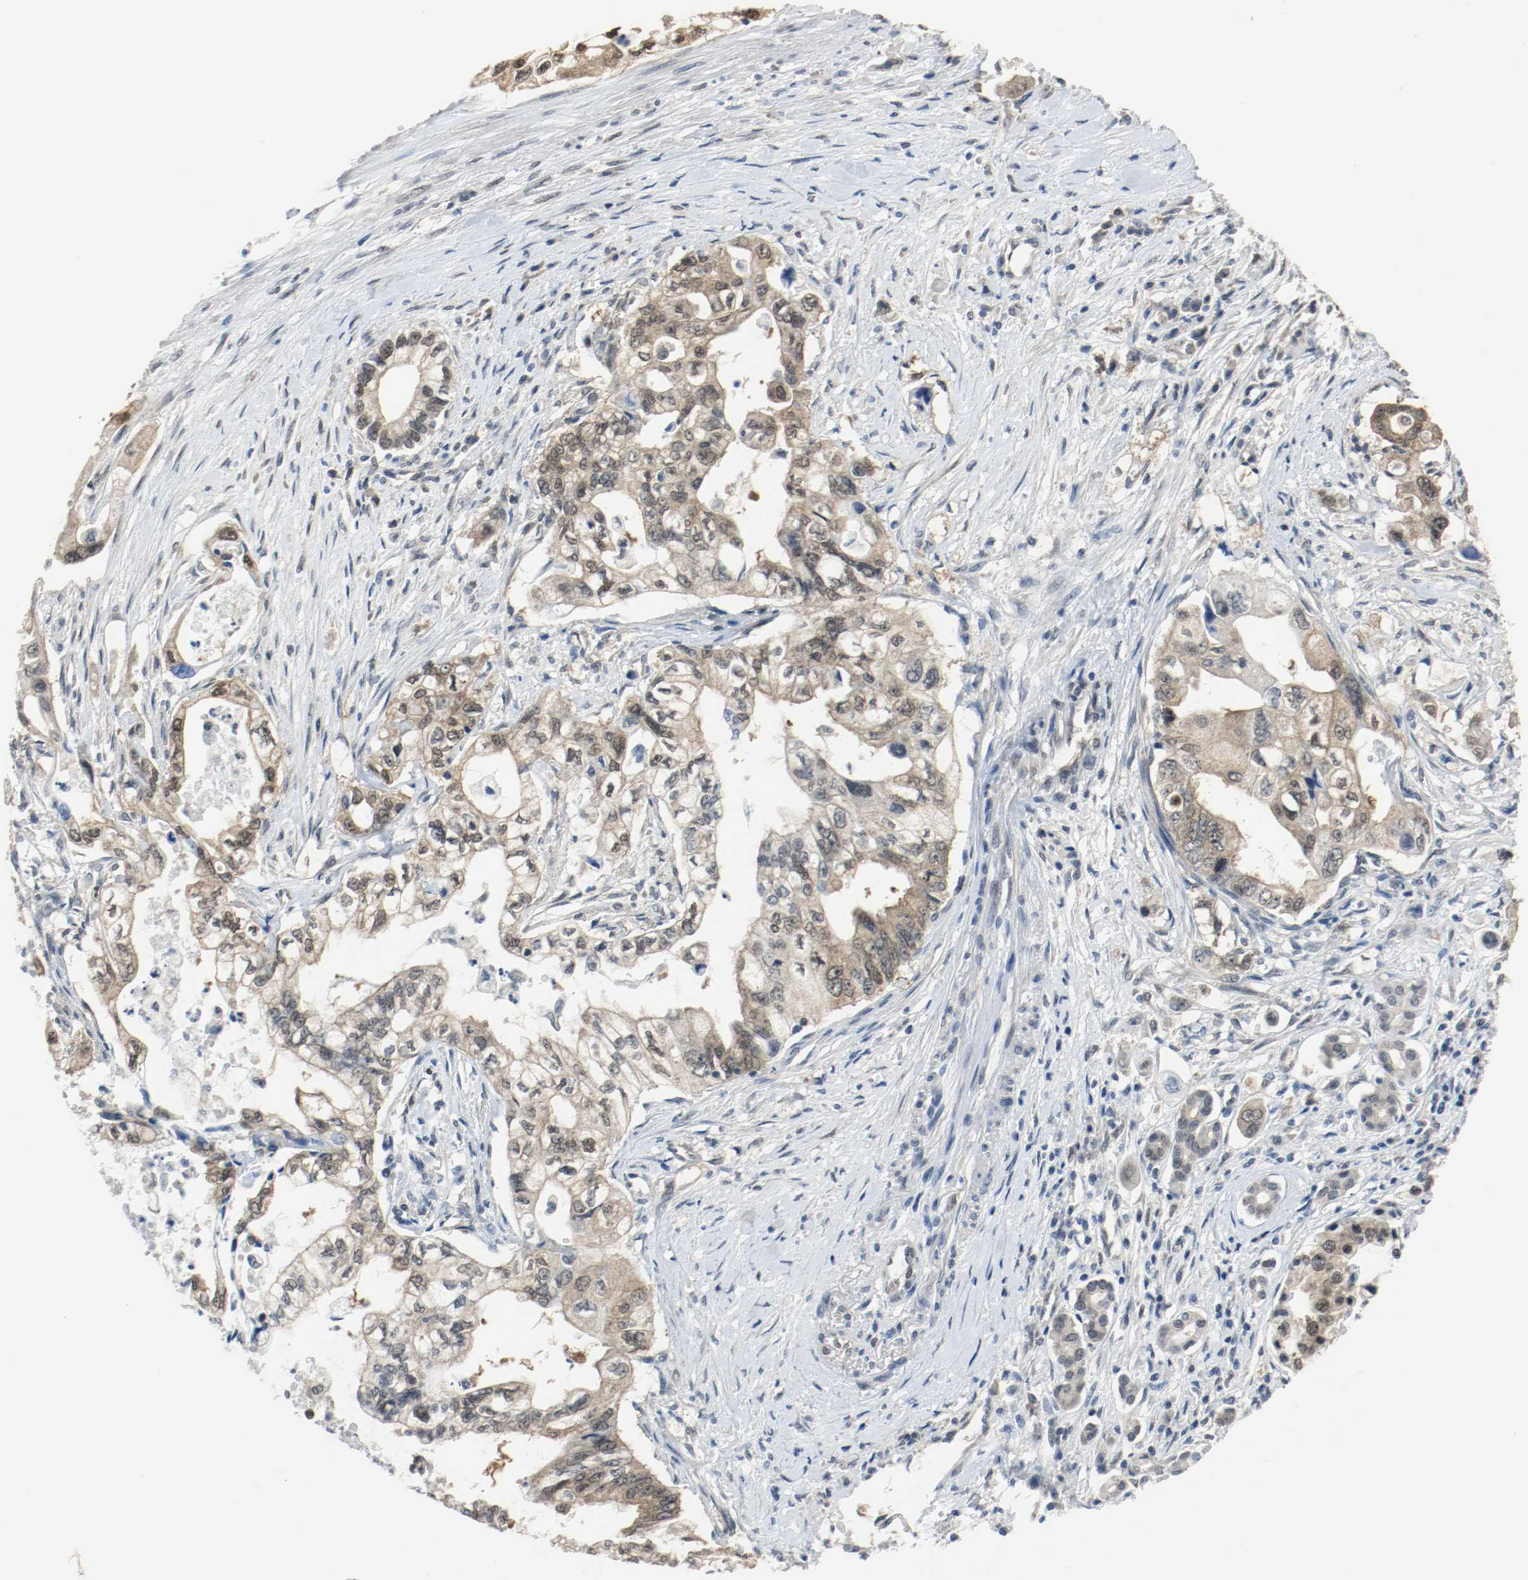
{"staining": {"intensity": "weak", "quantity": ">75%", "location": "cytoplasmic/membranous,nuclear"}, "tissue": "pancreatic cancer", "cell_type": "Tumor cells", "image_type": "cancer", "snomed": [{"axis": "morphology", "description": "Normal tissue, NOS"}, {"axis": "topography", "description": "Pancreas"}], "caption": "Pancreatic cancer stained with immunohistochemistry reveals weak cytoplasmic/membranous and nuclear staining in about >75% of tumor cells. Nuclei are stained in blue.", "gene": "PPME1", "patient": {"sex": "male", "age": 42}}